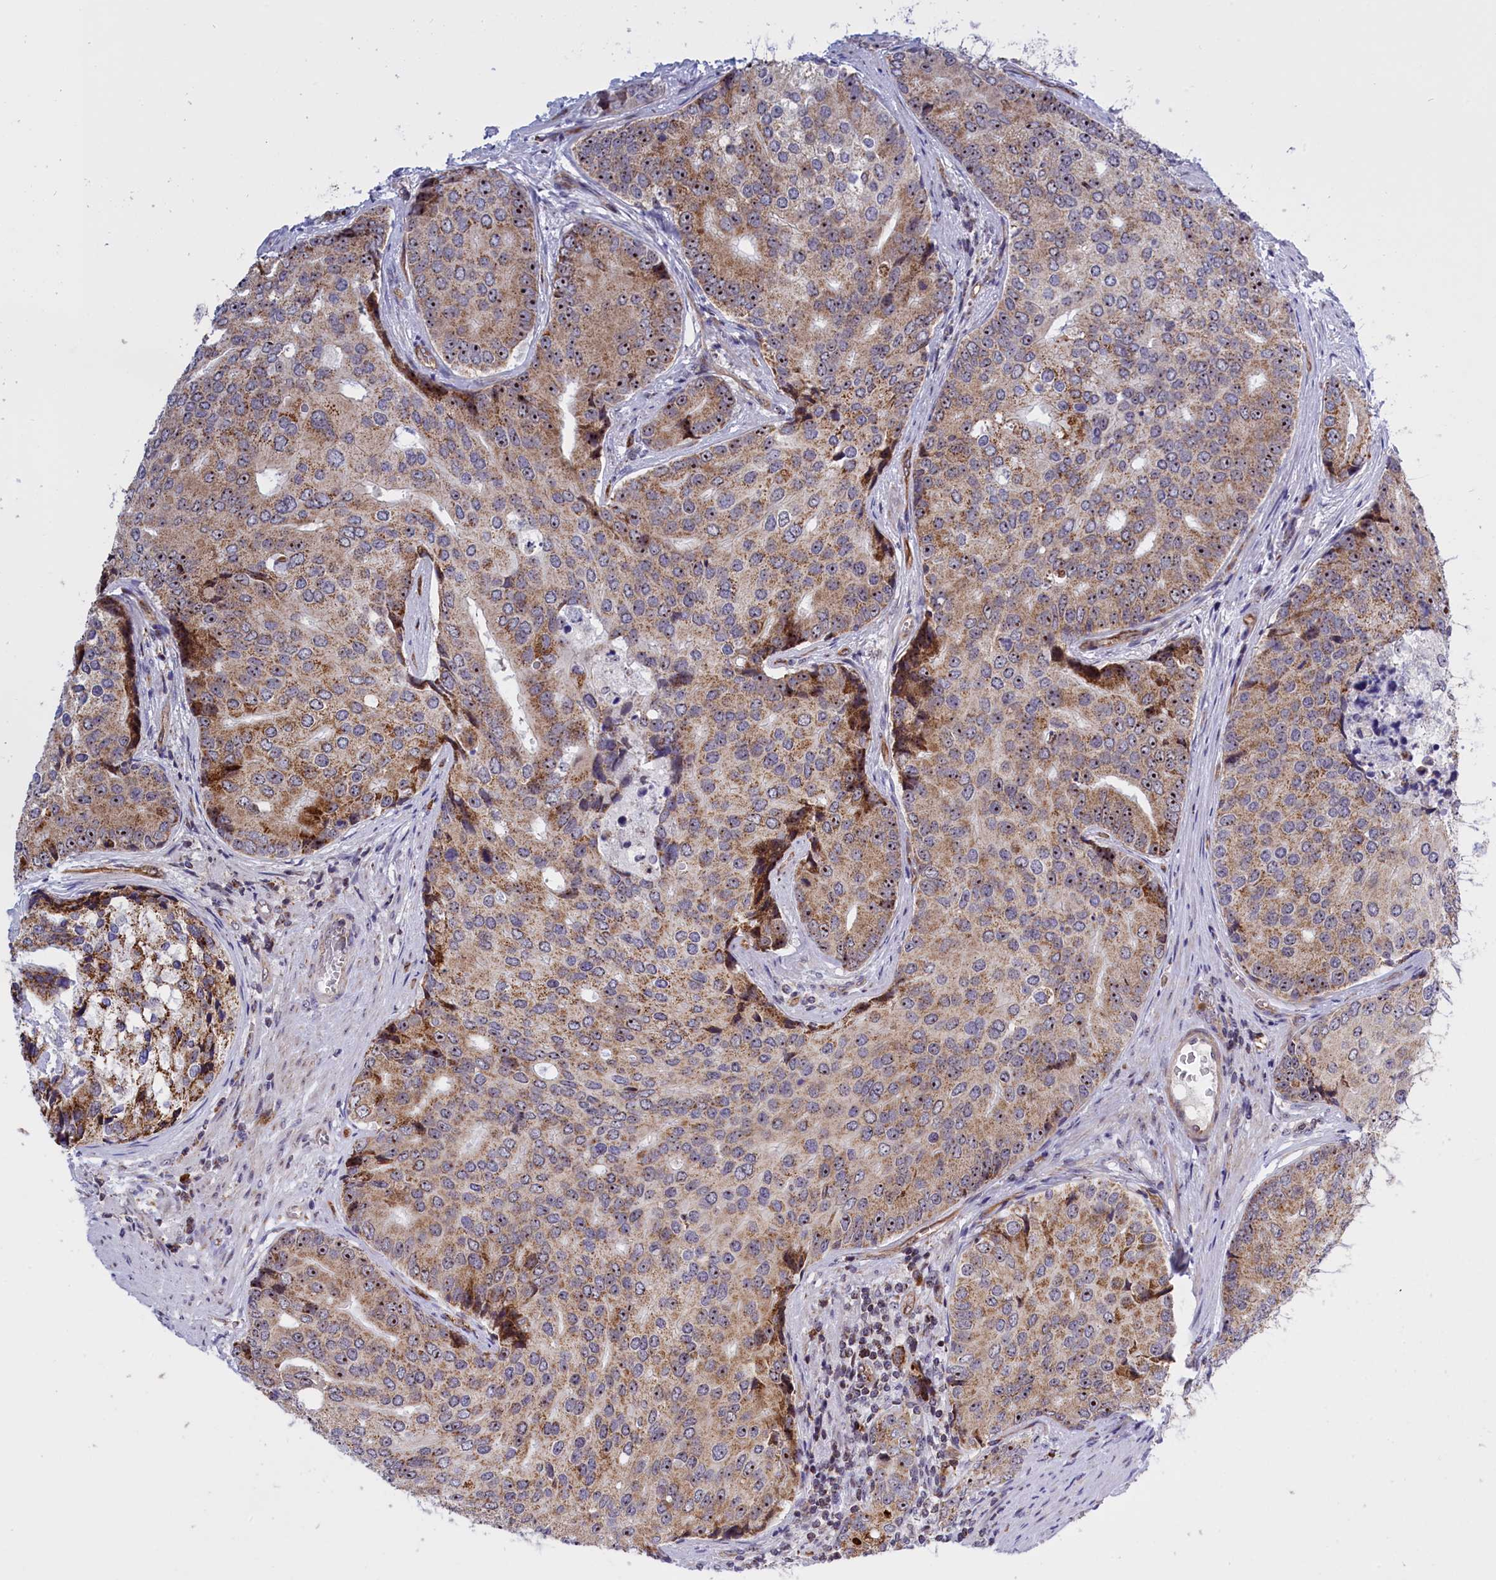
{"staining": {"intensity": "moderate", "quantity": ">75%", "location": "cytoplasmic/membranous,nuclear"}, "tissue": "prostate cancer", "cell_type": "Tumor cells", "image_type": "cancer", "snomed": [{"axis": "morphology", "description": "Adenocarcinoma, High grade"}, {"axis": "topography", "description": "Prostate"}], "caption": "Prostate cancer (adenocarcinoma (high-grade)) stained for a protein (brown) displays moderate cytoplasmic/membranous and nuclear positive expression in about >75% of tumor cells.", "gene": "MPND", "patient": {"sex": "male", "age": 62}}